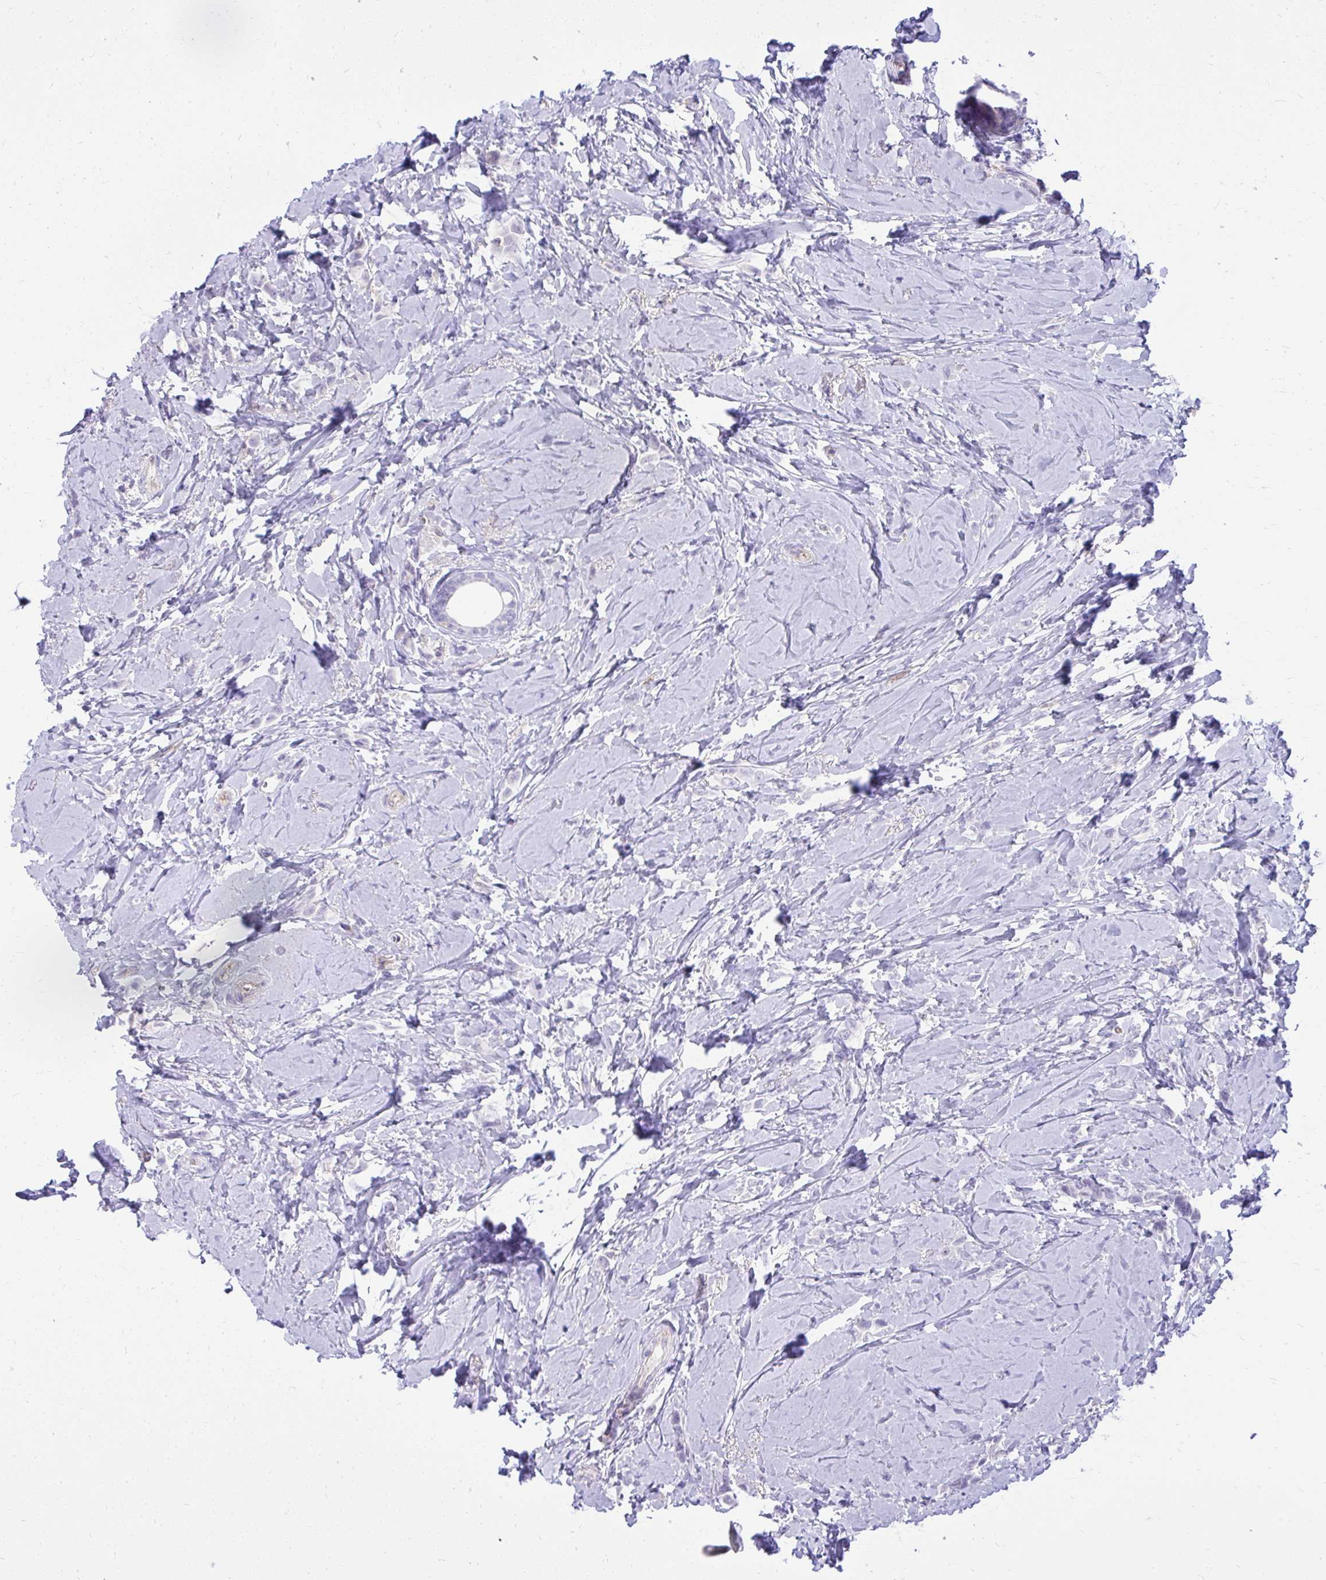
{"staining": {"intensity": "negative", "quantity": "none", "location": "none"}, "tissue": "breast cancer", "cell_type": "Tumor cells", "image_type": "cancer", "snomed": [{"axis": "morphology", "description": "Lobular carcinoma"}, {"axis": "topography", "description": "Breast"}], "caption": "Immunohistochemistry (IHC) of human lobular carcinoma (breast) exhibits no expression in tumor cells. The staining is performed using DAB brown chromogen with nuclei counter-stained in using hematoxylin.", "gene": "GPRIN3", "patient": {"sex": "female", "age": 66}}